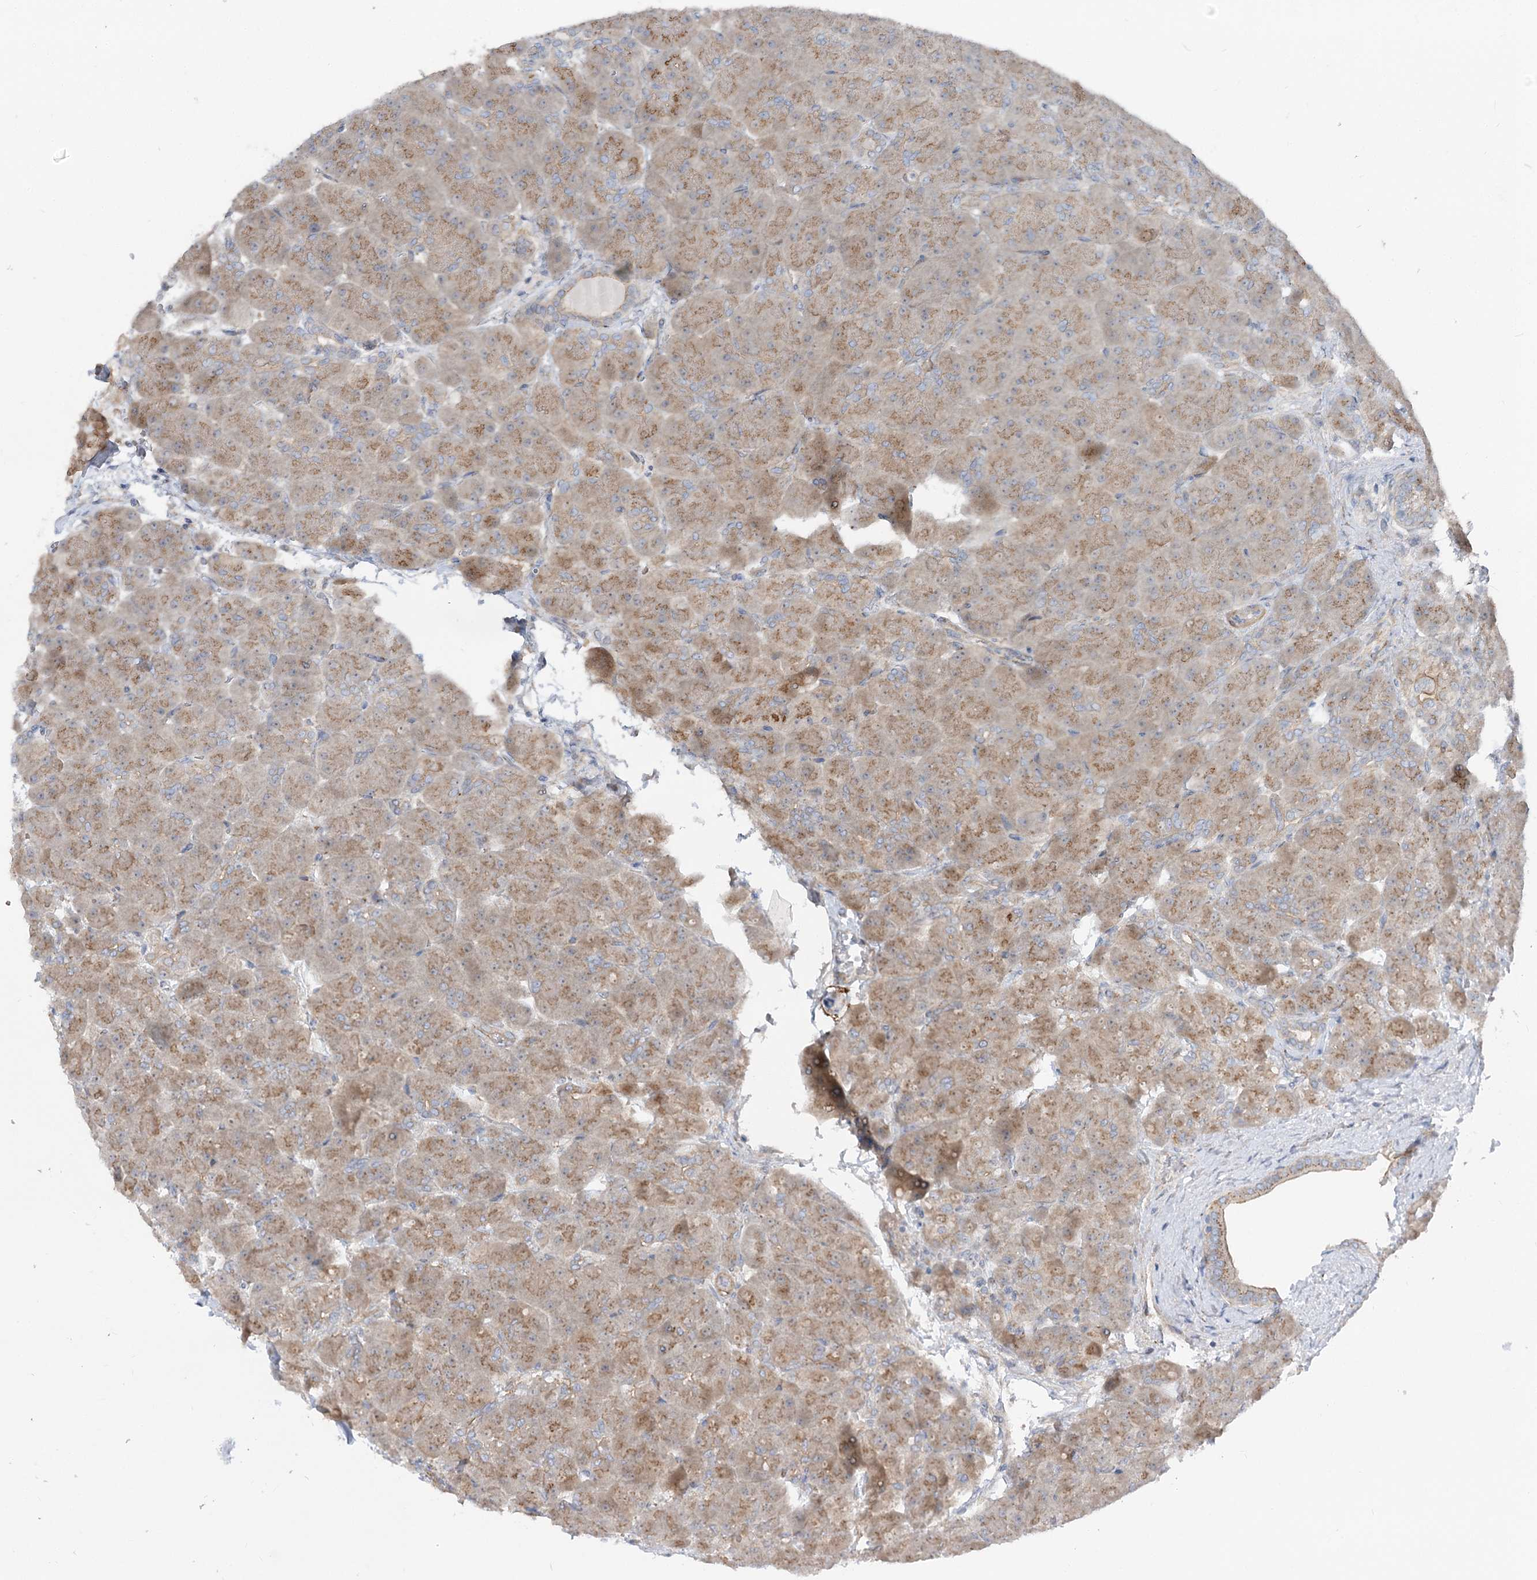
{"staining": {"intensity": "moderate", "quantity": ">75%", "location": "cytoplasmic/membranous"}, "tissue": "pancreas", "cell_type": "Exocrine glandular cells", "image_type": "normal", "snomed": [{"axis": "morphology", "description": "Normal tissue, NOS"}, {"axis": "topography", "description": "Pancreas"}], "caption": "IHC (DAB (3,3'-diaminobenzidine)) staining of normal human pancreas exhibits moderate cytoplasmic/membranous protein positivity in approximately >75% of exocrine glandular cells. Nuclei are stained in blue.", "gene": "FGF19", "patient": {"sex": "male", "age": 66}}